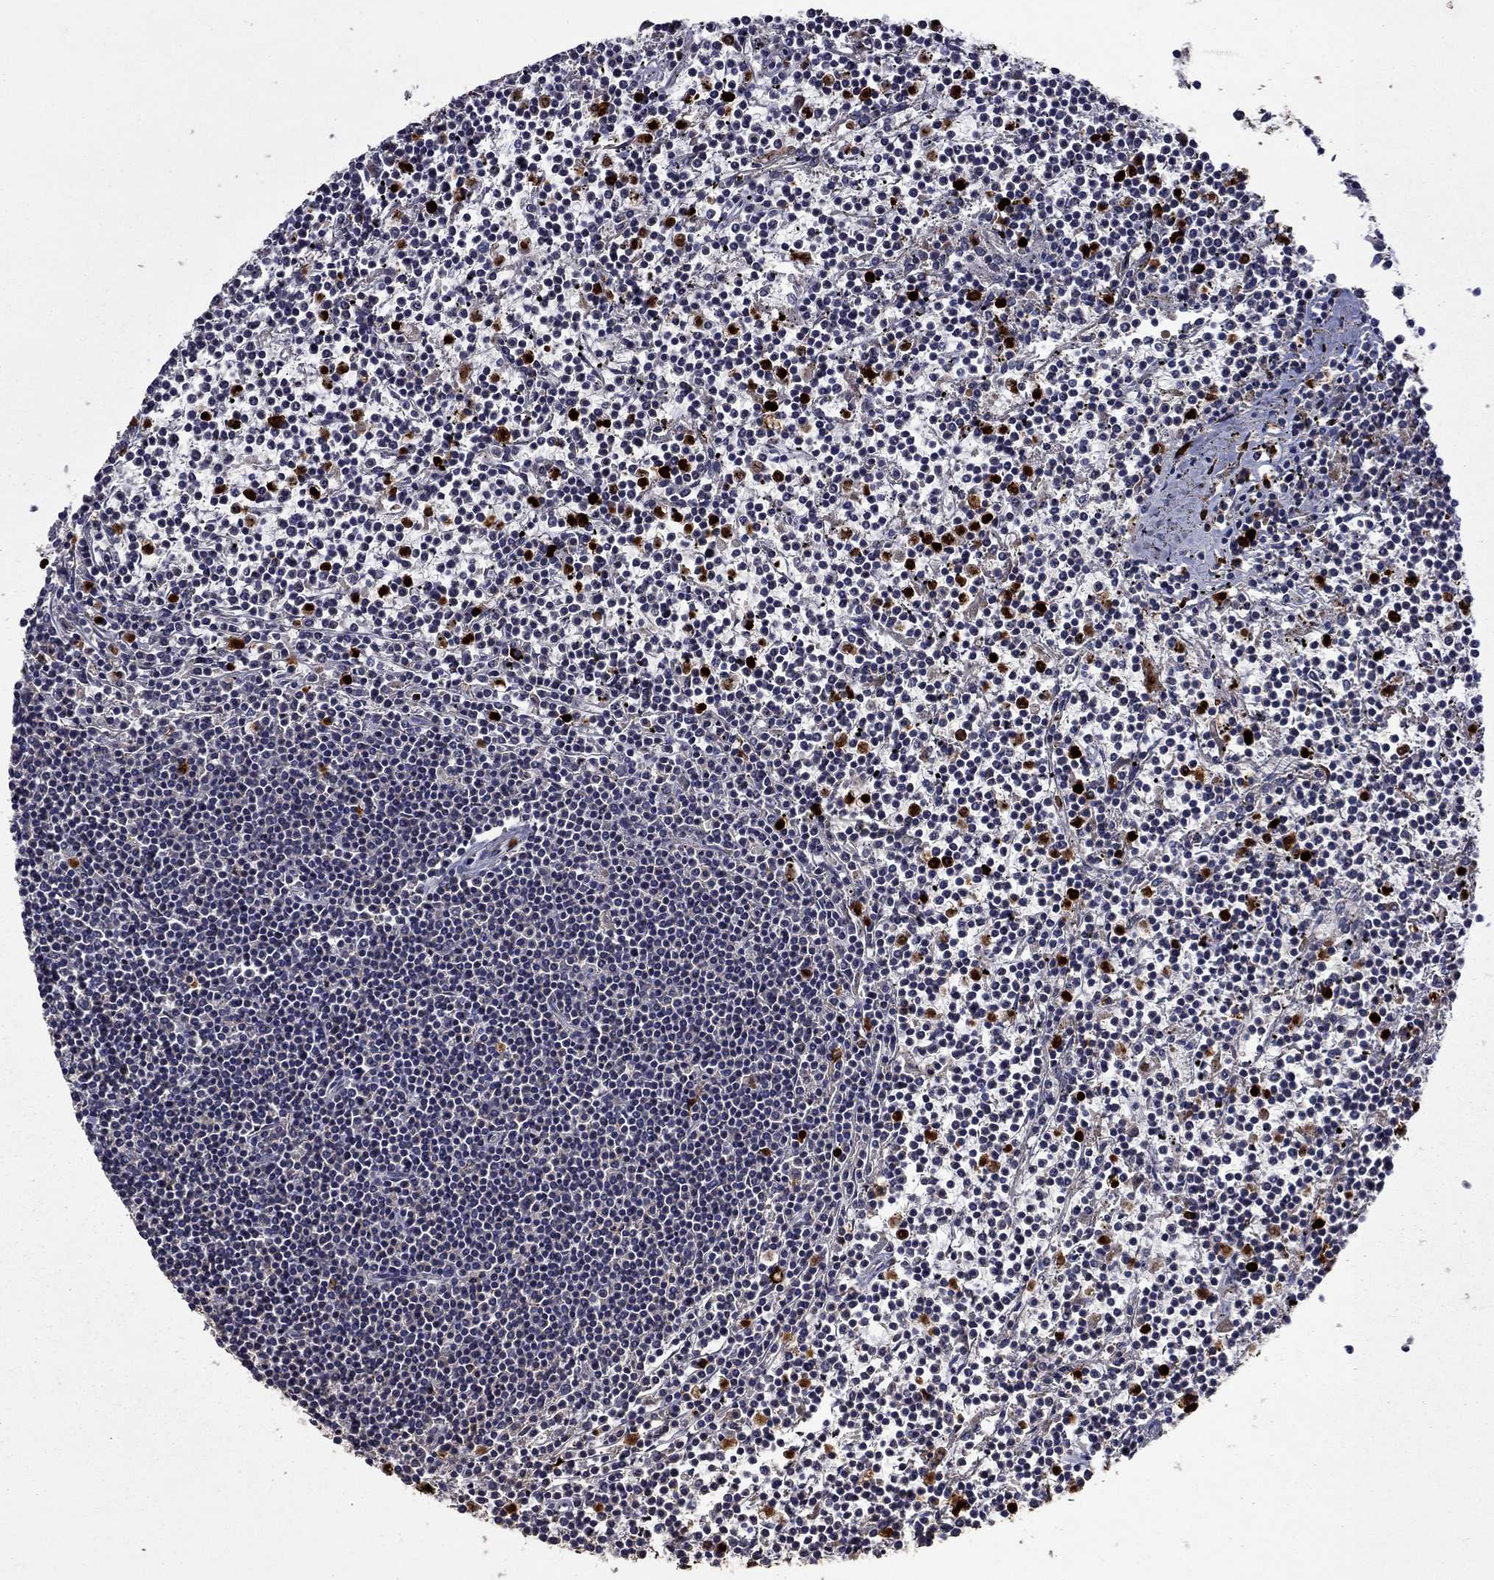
{"staining": {"intensity": "negative", "quantity": "none", "location": "none"}, "tissue": "lymphoma", "cell_type": "Tumor cells", "image_type": "cancer", "snomed": [{"axis": "morphology", "description": "Malignant lymphoma, non-Hodgkin's type, Low grade"}, {"axis": "topography", "description": "Spleen"}], "caption": "There is no significant positivity in tumor cells of low-grade malignant lymphoma, non-Hodgkin's type. (DAB immunohistochemistry with hematoxylin counter stain).", "gene": "SATB1", "patient": {"sex": "female", "age": 19}}